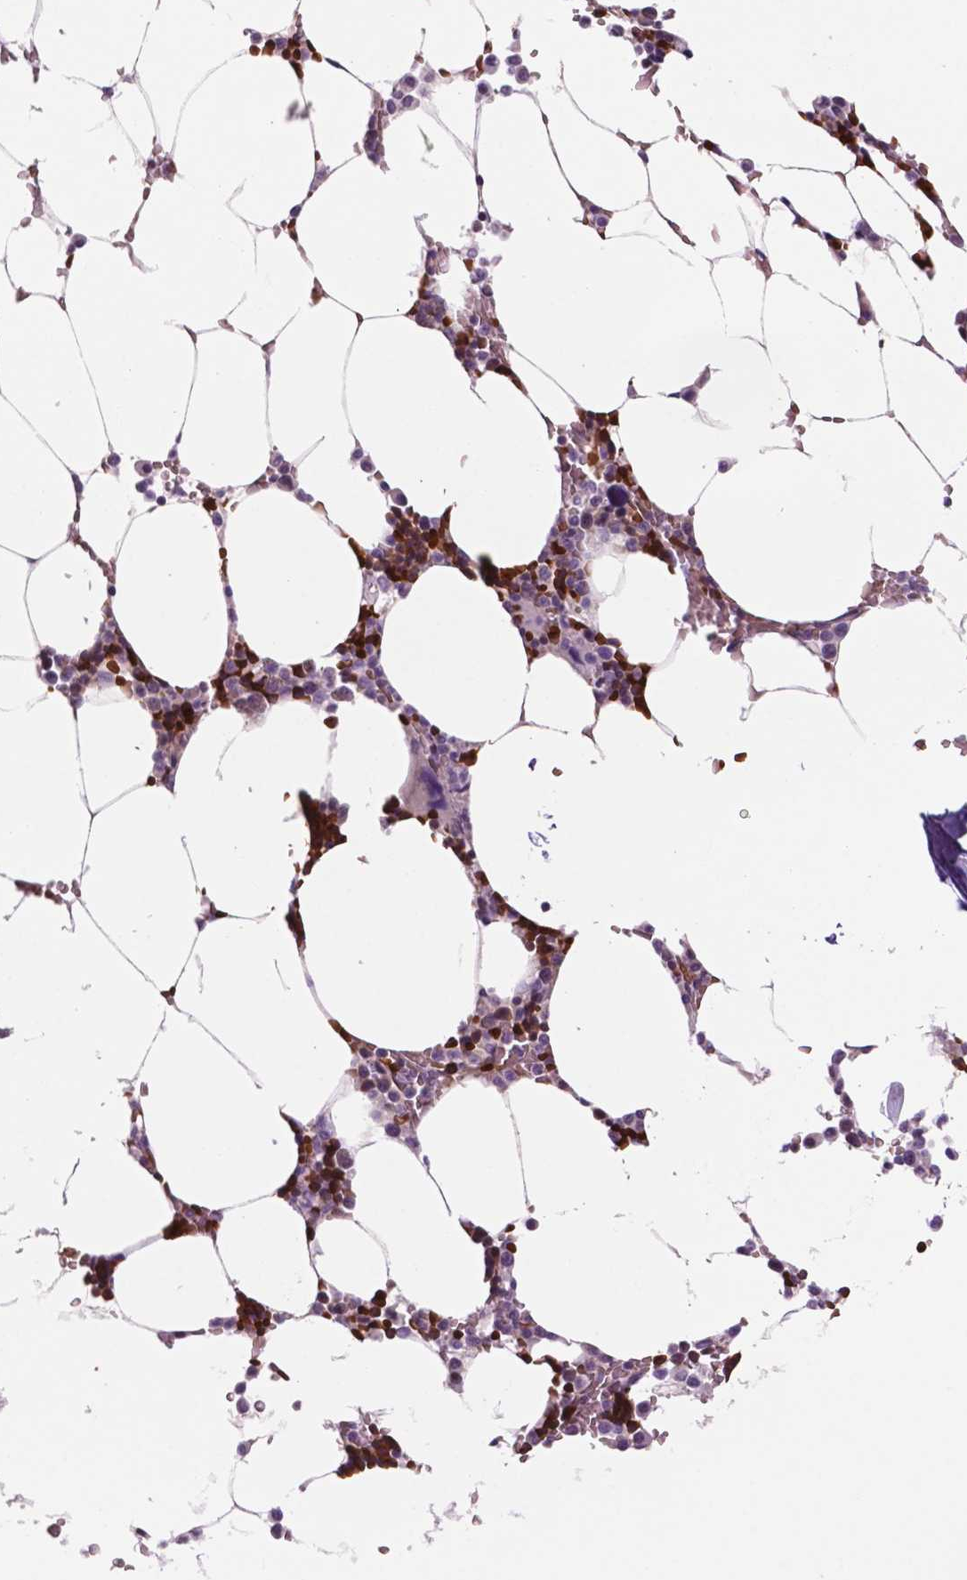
{"staining": {"intensity": "moderate", "quantity": "<25%", "location": "cytoplasmic/membranous"}, "tissue": "bone marrow", "cell_type": "Hematopoietic cells", "image_type": "normal", "snomed": [{"axis": "morphology", "description": "Normal tissue, NOS"}, {"axis": "topography", "description": "Bone marrow"}], "caption": "Bone marrow stained with DAB IHC reveals low levels of moderate cytoplasmic/membranous expression in approximately <25% of hematopoietic cells.", "gene": "RND3", "patient": {"sex": "female", "age": 52}}